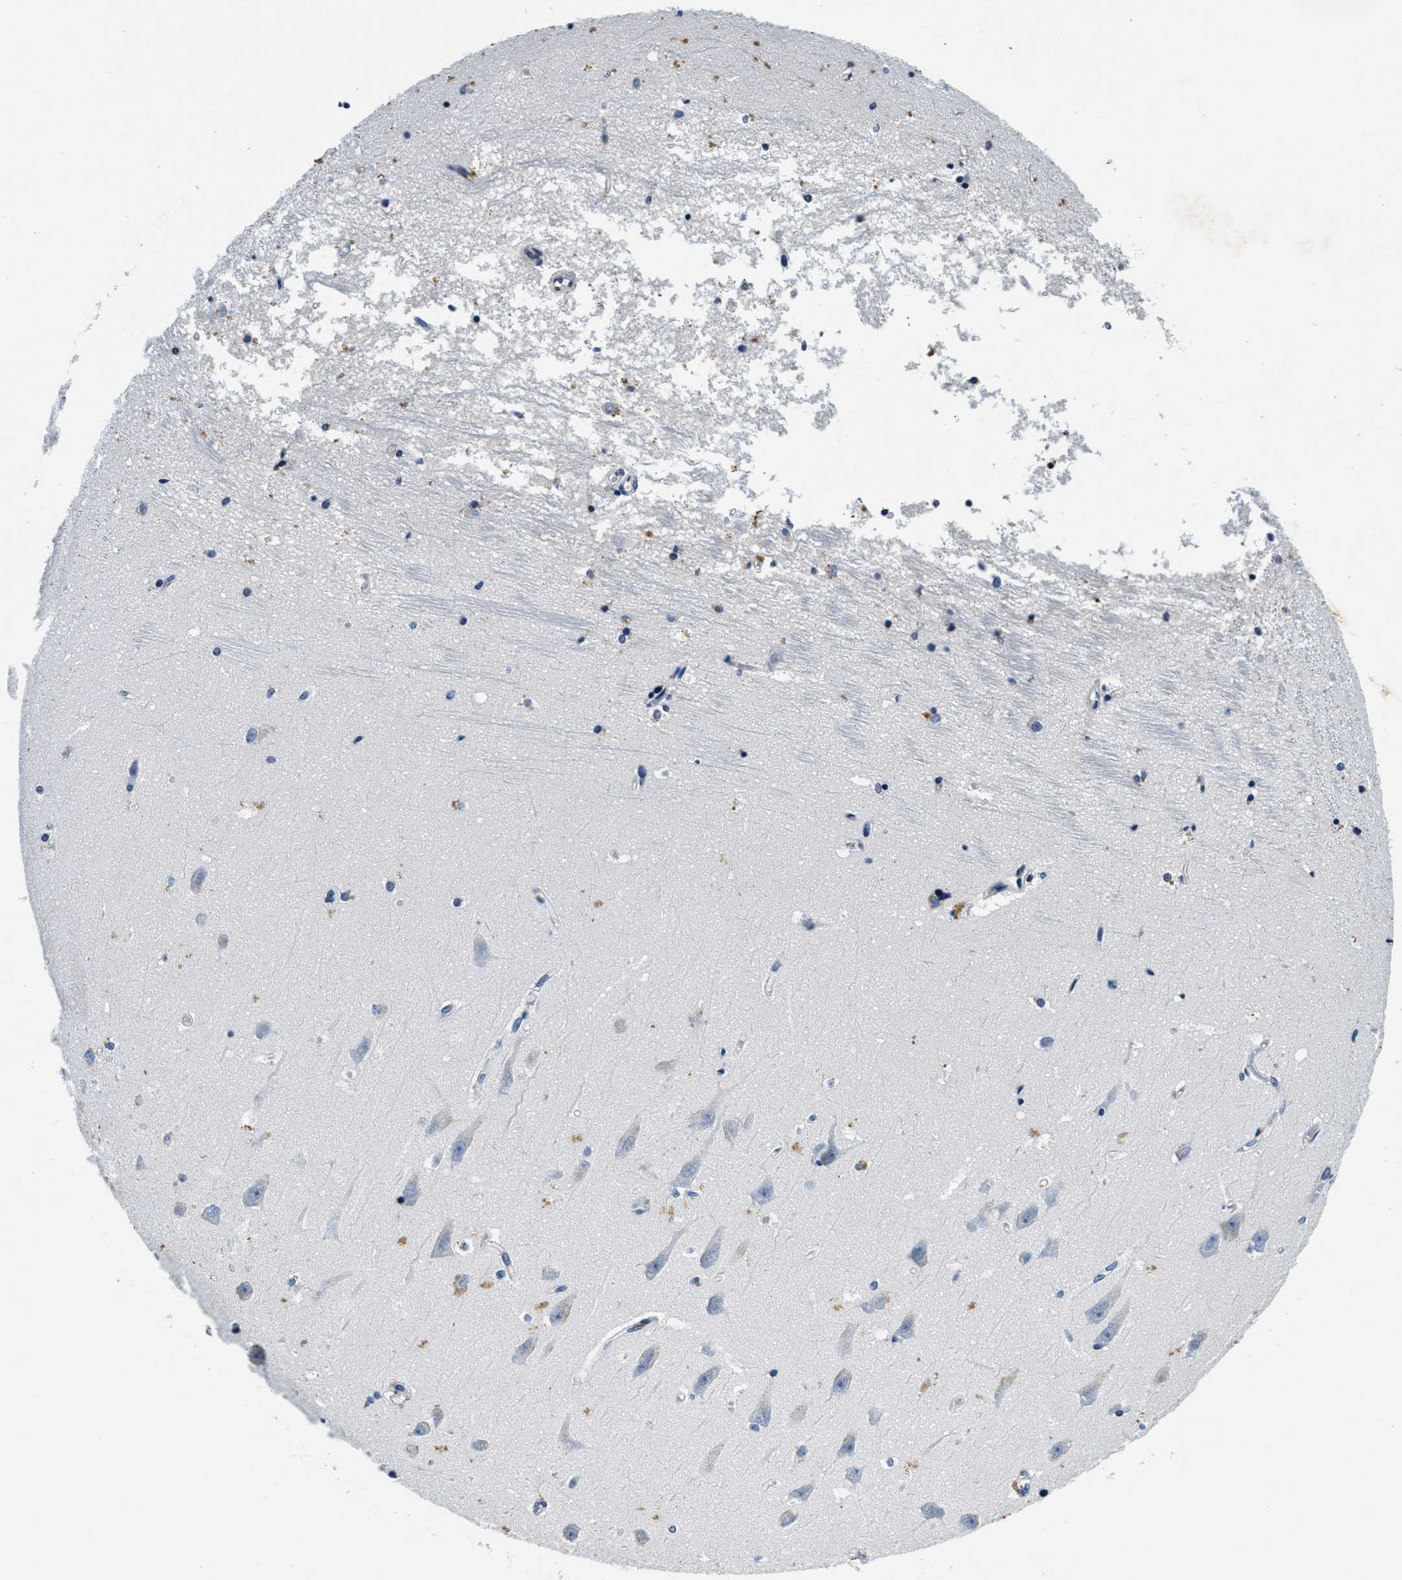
{"staining": {"intensity": "moderate", "quantity": "<25%", "location": "cytoplasmic/membranous"}, "tissue": "hippocampus", "cell_type": "Glial cells", "image_type": "normal", "snomed": [{"axis": "morphology", "description": "Normal tissue, NOS"}, {"axis": "topography", "description": "Hippocampus"}], "caption": "The histopathology image demonstrates staining of benign hippocampus, revealing moderate cytoplasmic/membranous protein staining (brown color) within glial cells.", "gene": "HS3ST2", "patient": {"sex": "male", "age": 45}}